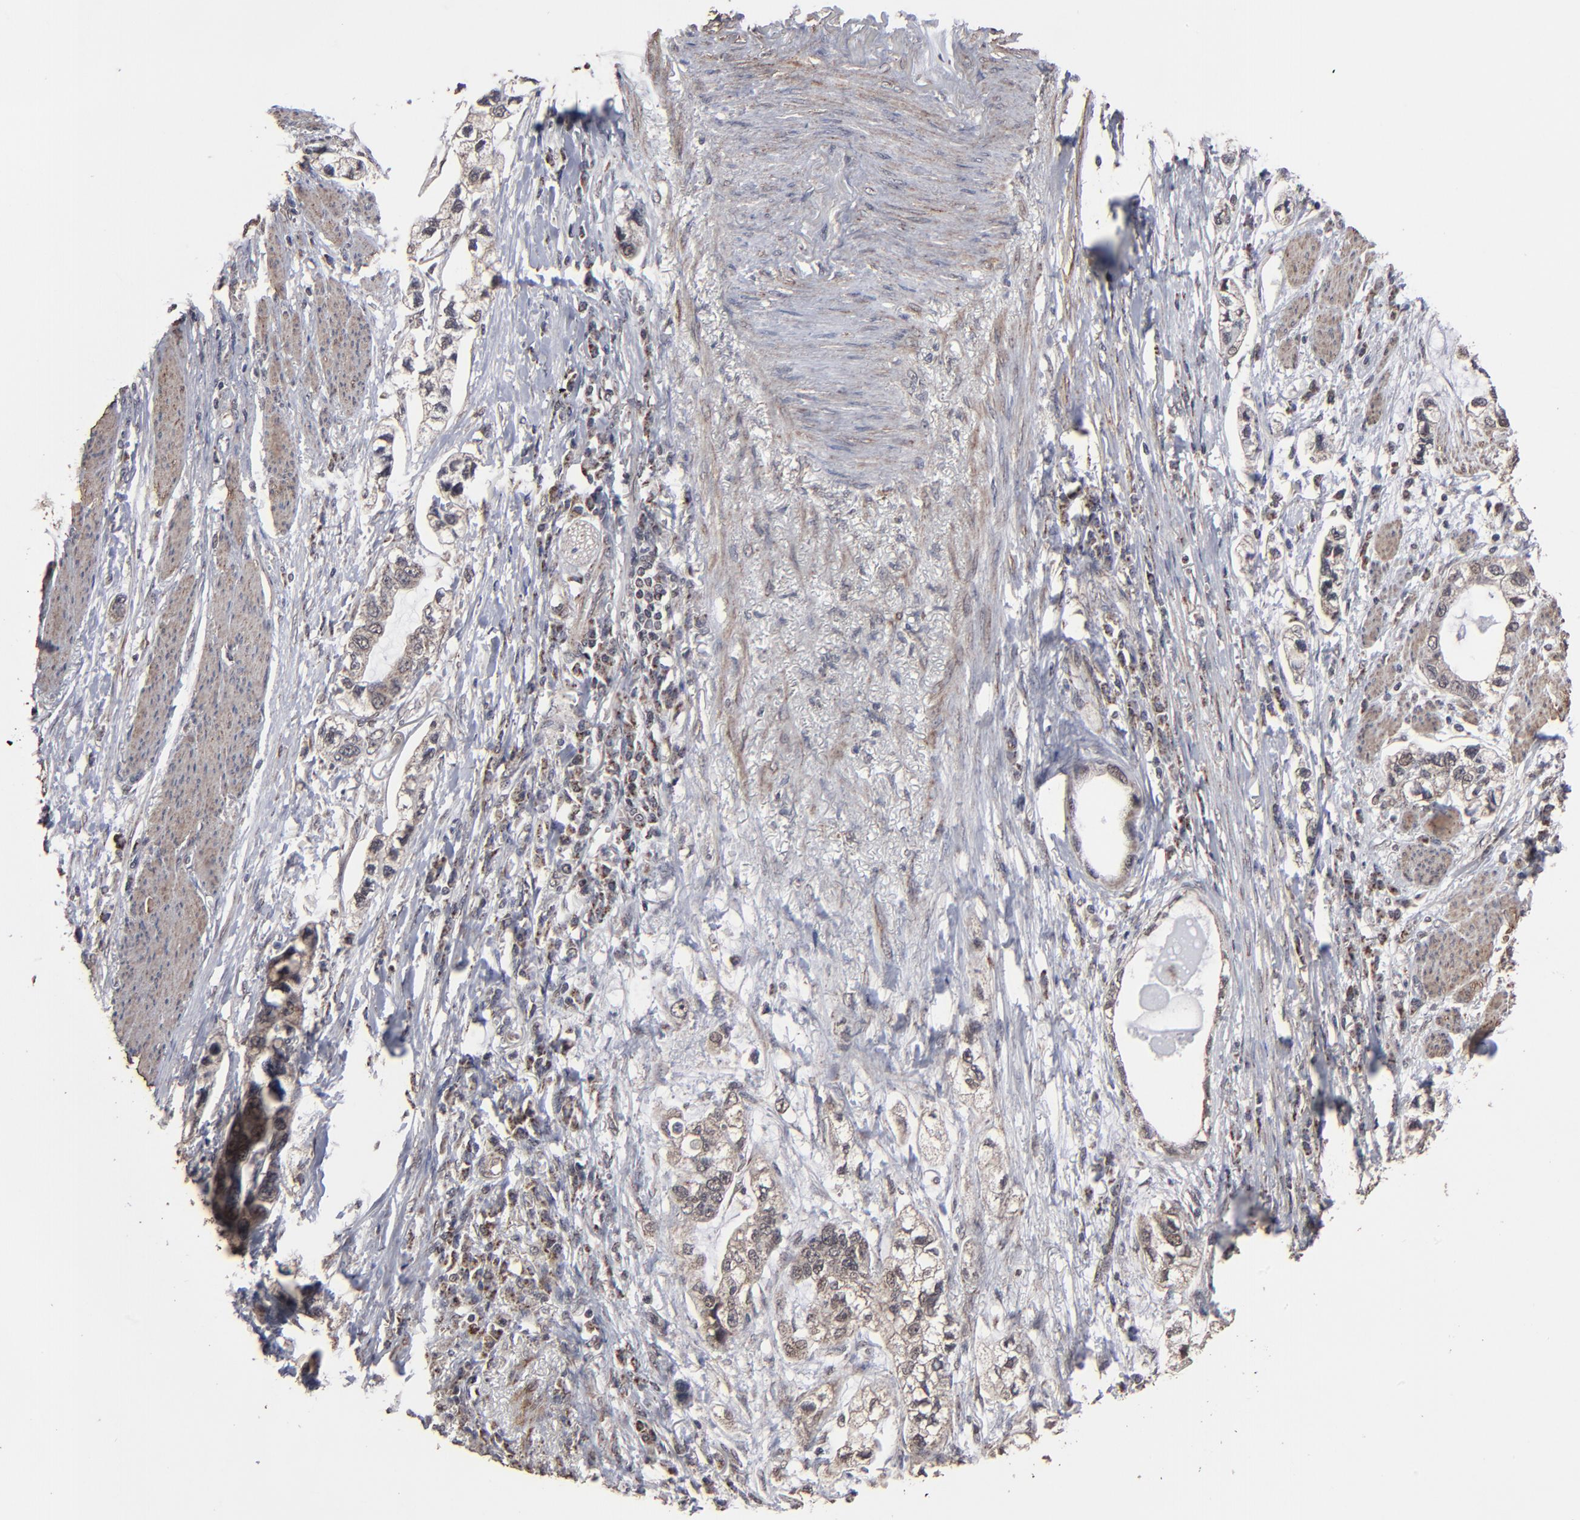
{"staining": {"intensity": "weak", "quantity": ">75%", "location": "cytoplasmic/membranous"}, "tissue": "stomach cancer", "cell_type": "Tumor cells", "image_type": "cancer", "snomed": [{"axis": "morphology", "description": "Adenocarcinoma, NOS"}, {"axis": "topography", "description": "Stomach, lower"}], "caption": "This histopathology image shows stomach cancer (adenocarcinoma) stained with IHC to label a protein in brown. The cytoplasmic/membranous of tumor cells show weak positivity for the protein. Nuclei are counter-stained blue.", "gene": "BNIP3", "patient": {"sex": "female", "age": 93}}